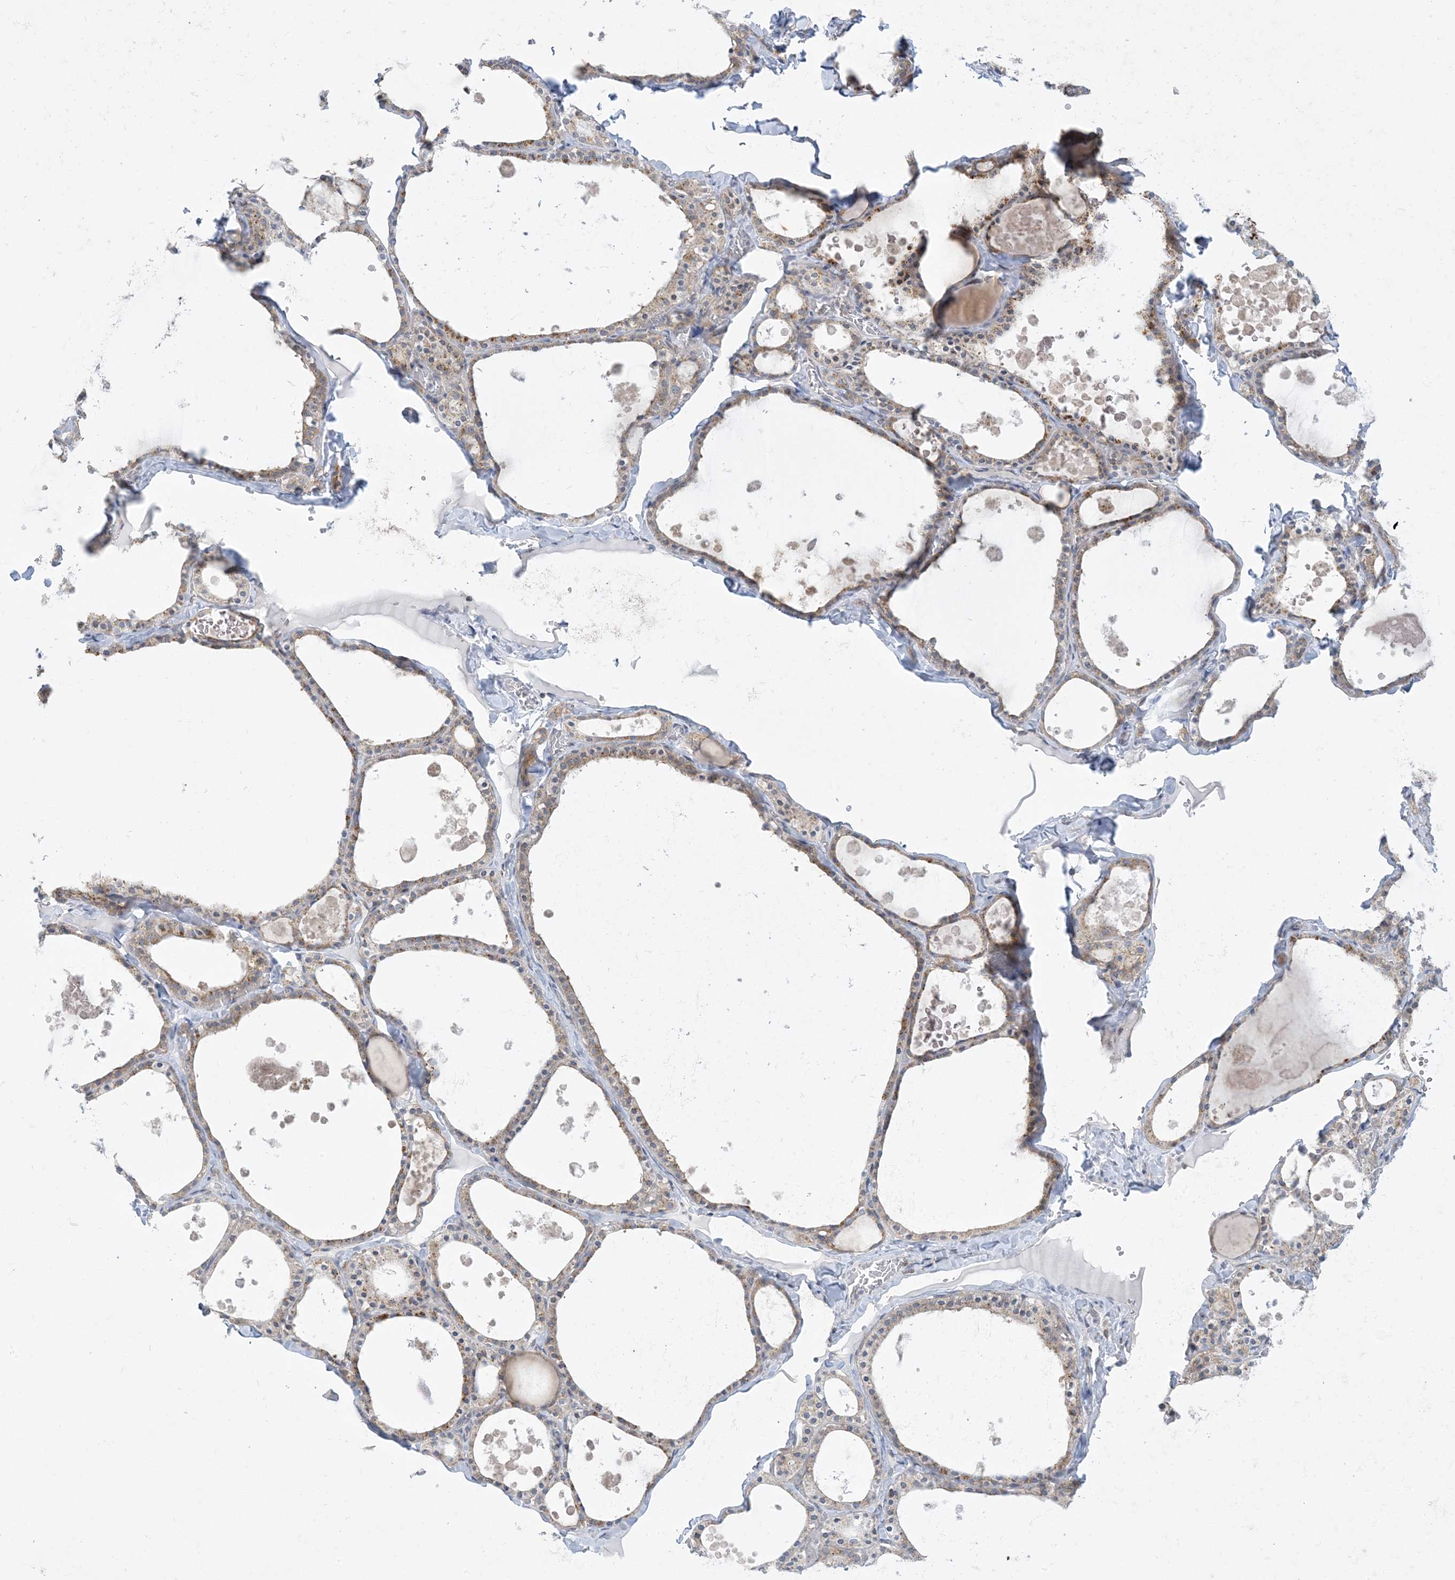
{"staining": {"intensity": "weak", "quantity": ">75%", "location": "cytoplasmic/membranous"}, "tissue": "thyroid gland", "cell_type": "Glandular cells", "image_type": "normal", "snomed": [{"axis": "morphology", "description": "Normal tissue, NOS"}, {"axis": "topography", "description": "Thyroid gland"}], "caption": "Protein expression analysis of unremarkable thyroid gland displays weak cytoplasmic/membranous positivity in approximately >75% of glandular cells.", "gene": "SLAMF9", "patient": {"sex": "male", "age": 56}}